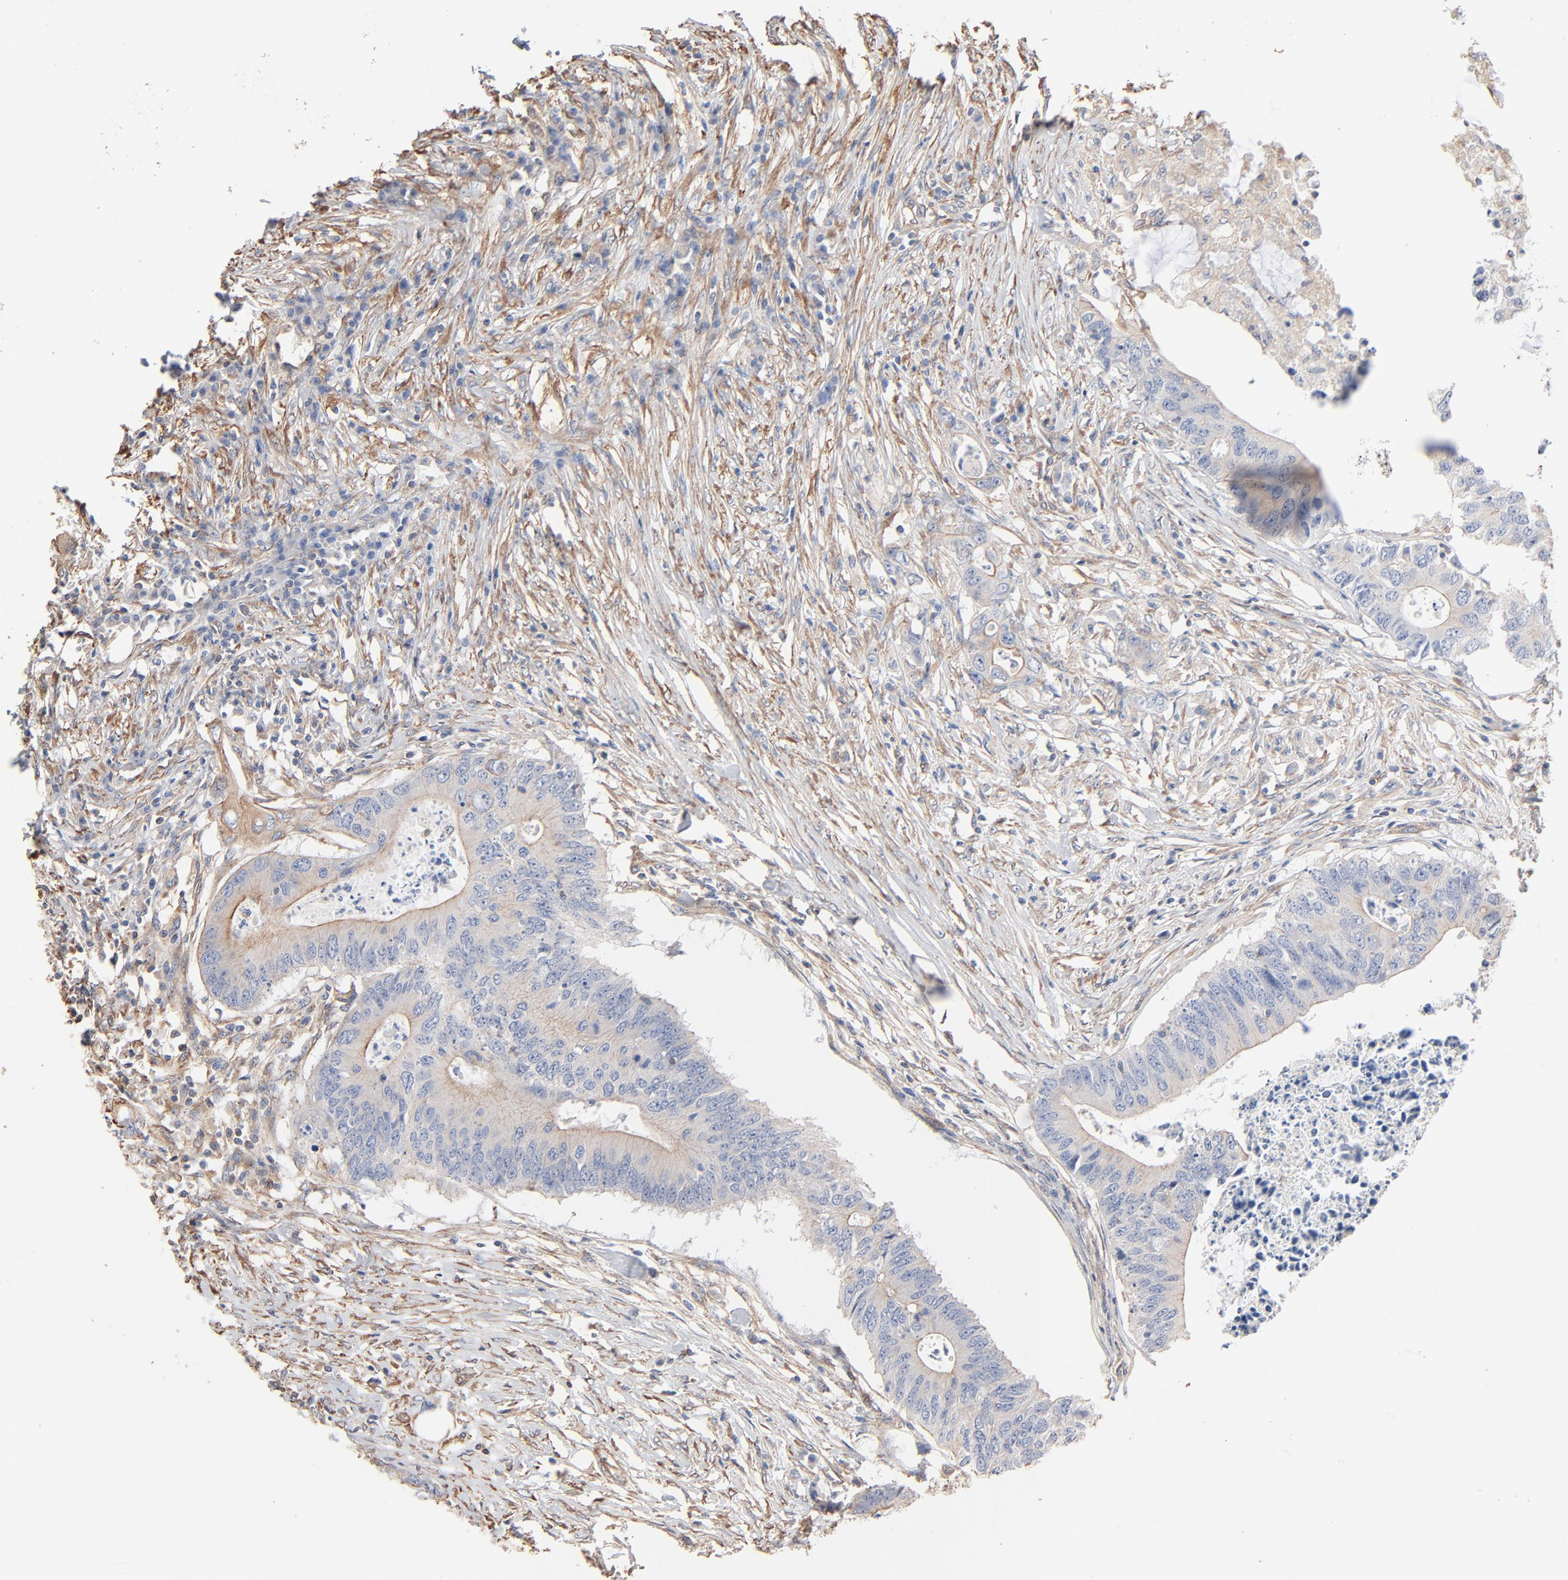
{"staining": {"intensity": "weak", "quantity": "<25%", "location": "cytoplasmic/membranous"}, "tissue": "colorectal cancer", "cell_type": "Tumor cells", "image_type": "cancer", "snomed": [{"axis": "morphology", "description": "Adenocarcinoma, NOS"}, {"axis": "topography", "description": "Colon"}], "caption": "IHC of human adenocarcinoma (colorectal) displays no positivity in tumor cells.", "gene": "ABCD4", "patient": {"sex": "male", "age": 71}}